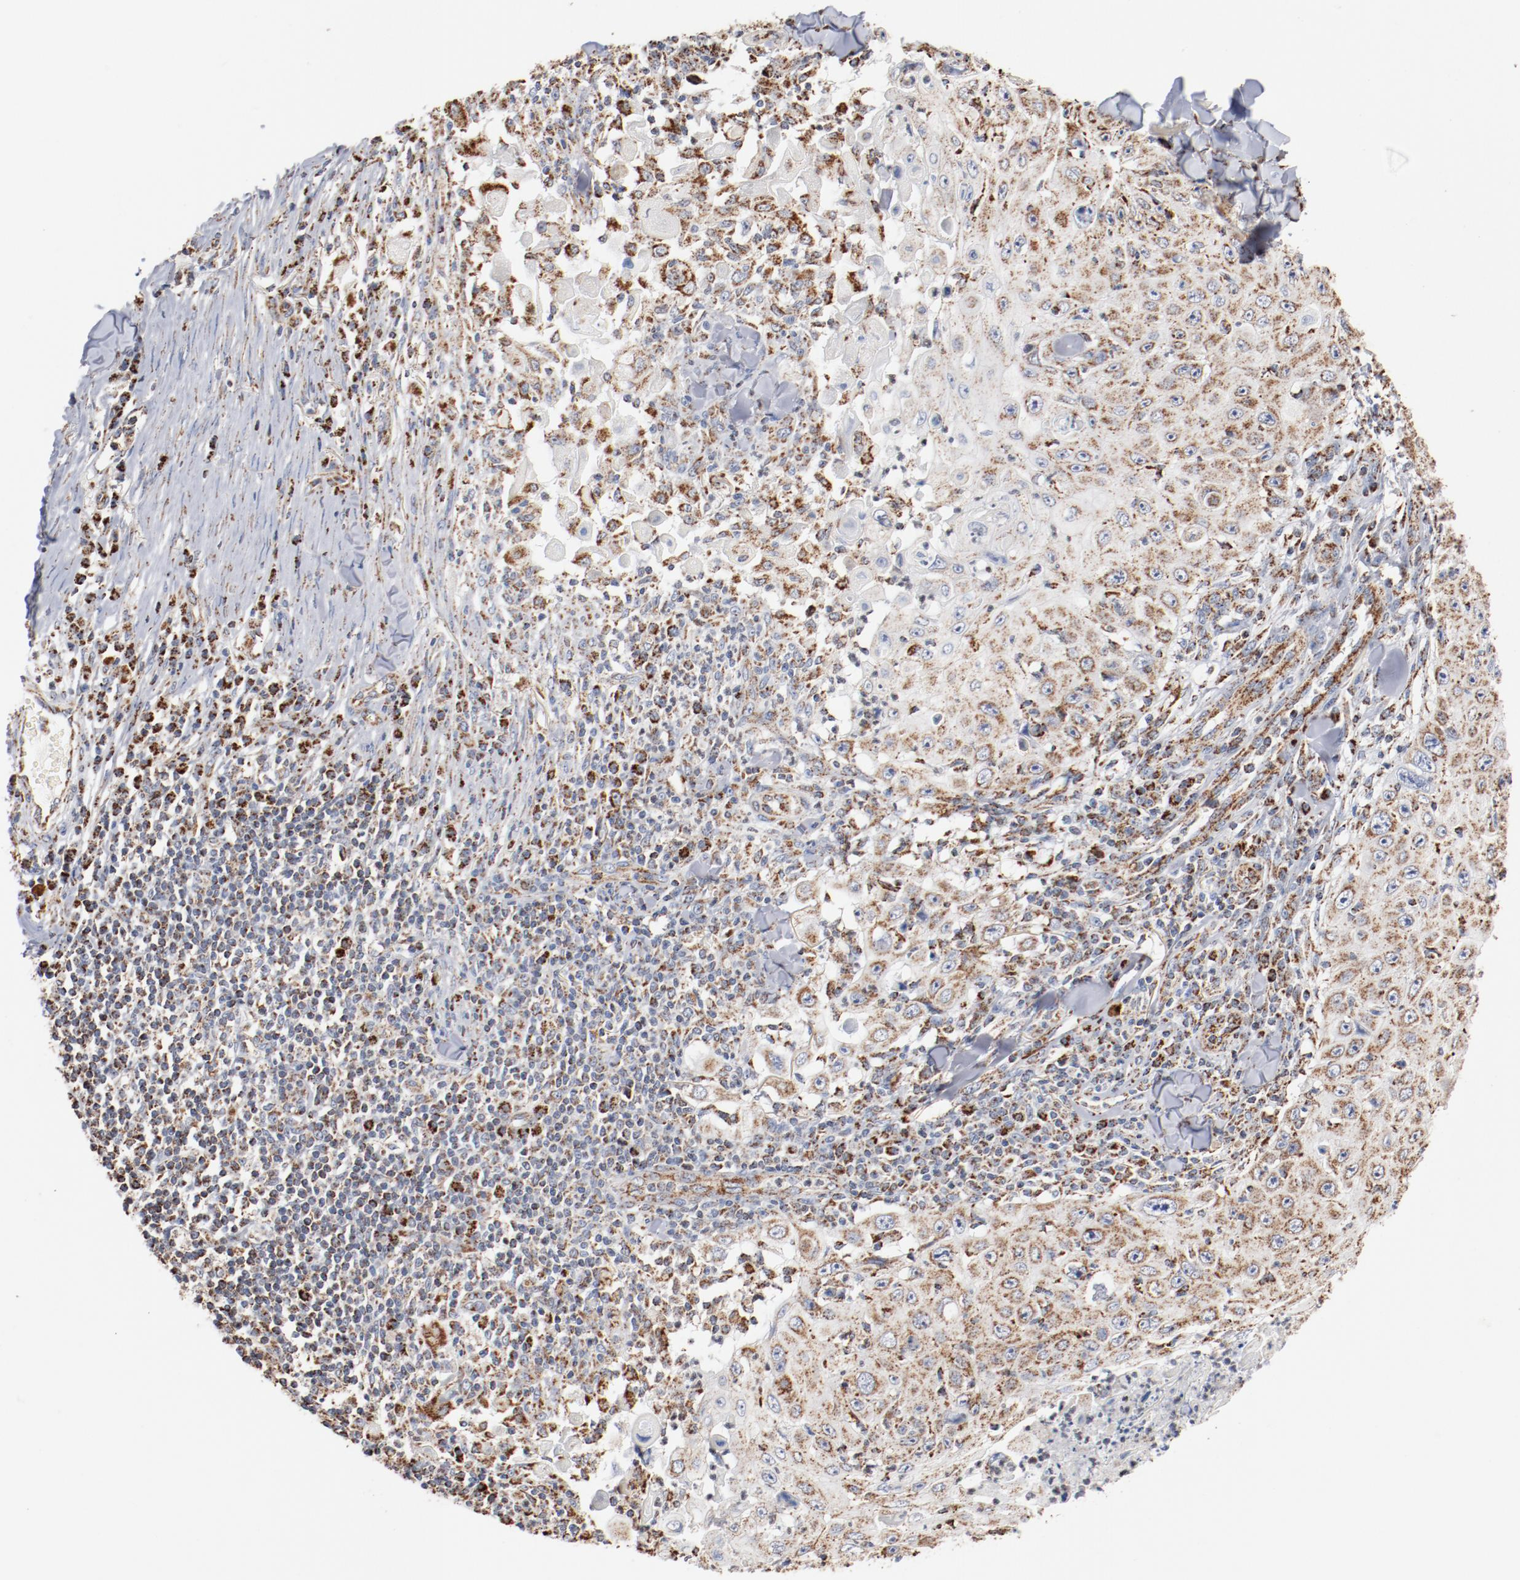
{"staining": {"intensity": "moderate", "quantity": ">75%", "location": "cytoplasmic/membranous"}, "tissue": "skin cancer", "cell_type": "Tumor cells", "image_type": "cancer", "snomed": [{"axis": "morphology", "description": "Squamous cell carcinoma, NOS"}, {"axis": "topography", "description": "Skin"}], "caption": "The histopathology image exhibits immunohistochemical staining of skin cancer. There is moderate cytoplasmic/membranous staining is identified in approximately >75% of tumor cells. The protein of interest is stained brown, and the nuclei are stained in blue (DAB IHC with brightfield microscopy, high magnification).", "gene": "NDUFS4", "patient": {"sex": "male", "age": 86}}